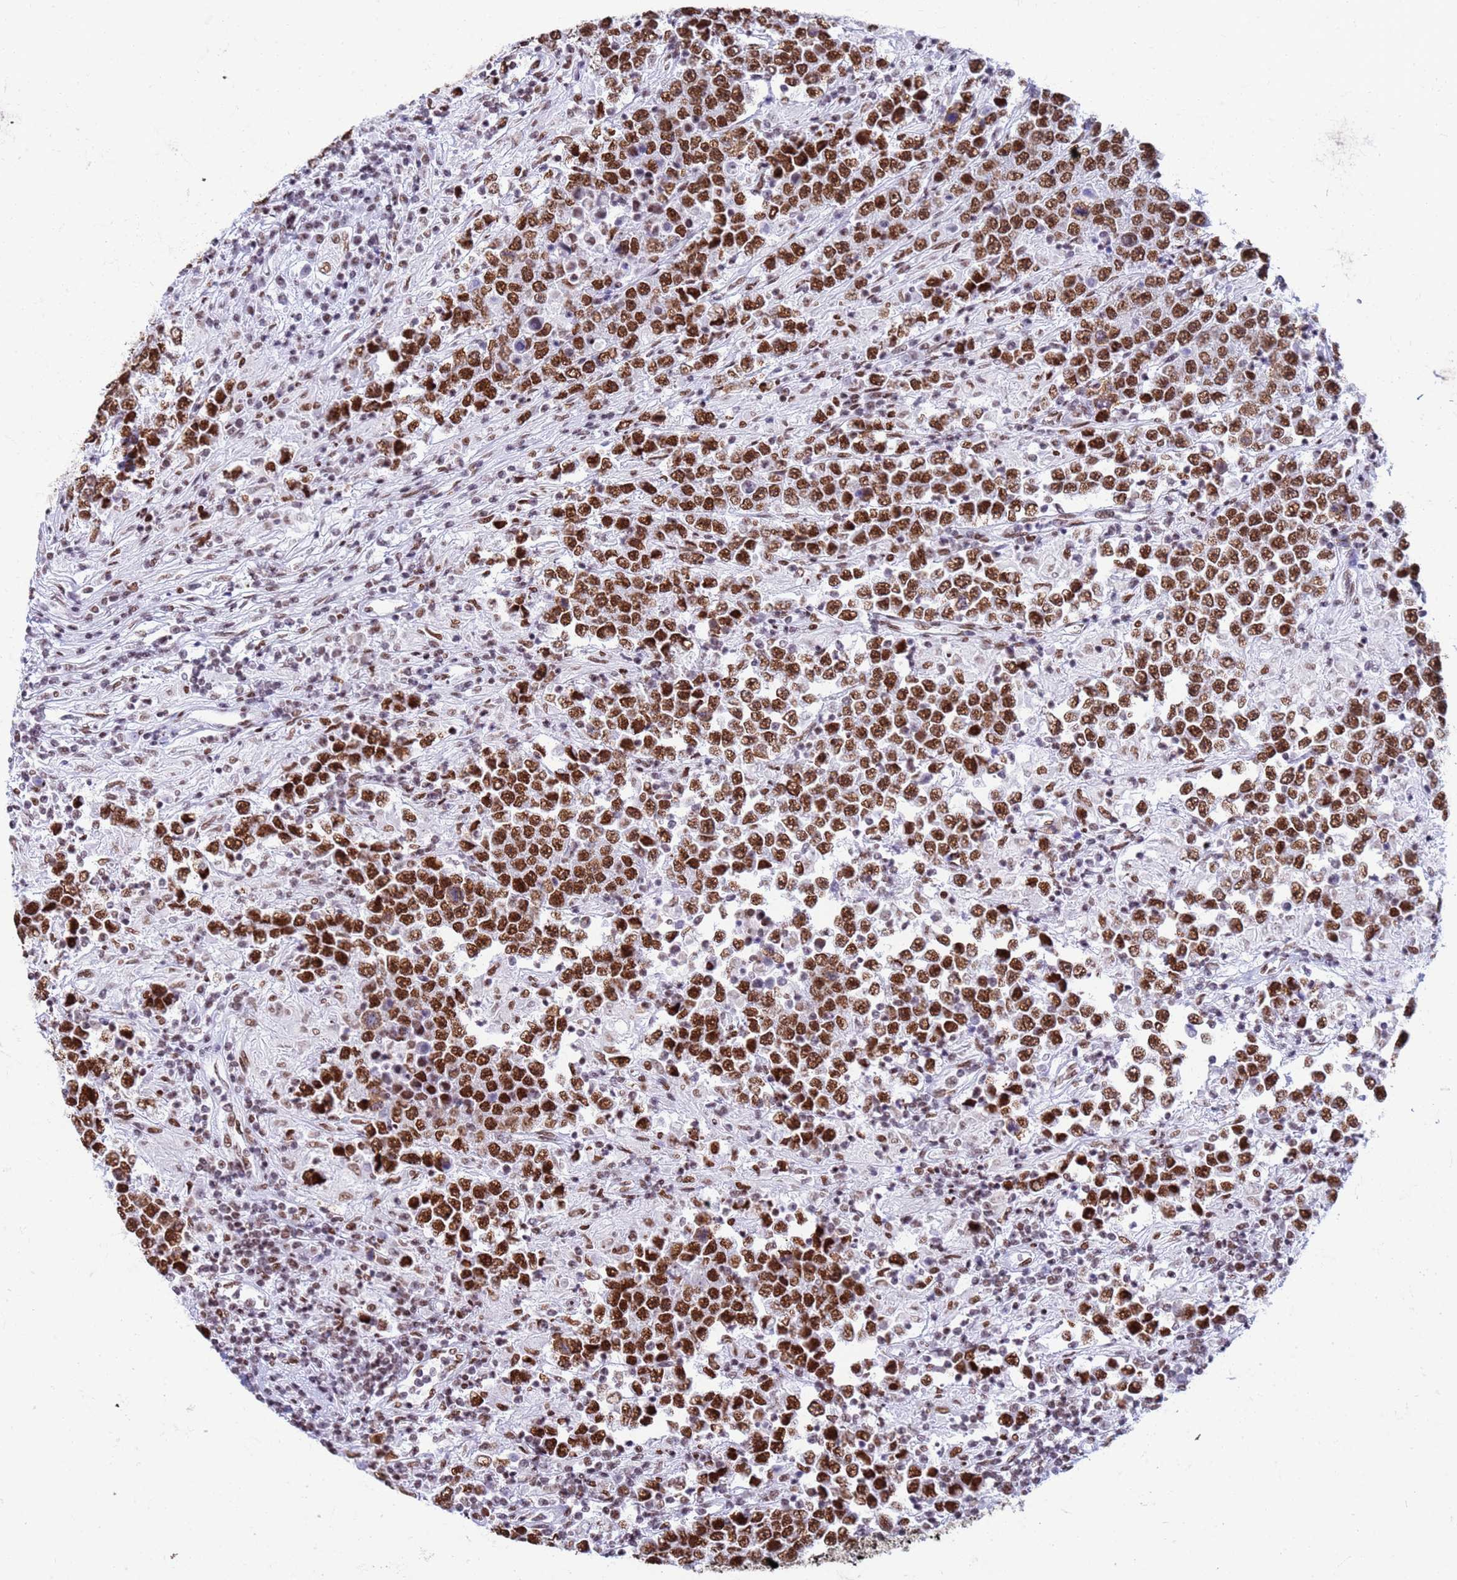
{"staining": {"intensity": "strong", "quantity": ">75%", "location": "nuclear"}, "tissue": "testis cancer", "cell_type": "Tumor cells", "image_type": "cancer", "snomed": [{"axis": "morphology", "description": "Normal tissue, NOS"}, {"axis": "morphology", "description": "Urothelial carcinoma, High grade"}, {"axis": "morphology", "description": "Seminoma, NOS"}, {"axis": "morphology", "description": "Carcinoma, Embryonal, NOS"}, {"axis": "topography", "description": "Urinary bladder"}, {"axis": "topography", "description": "Testis"}], "caption": "This micrograph reveals IHC staining of testis cancer, with high strong nuclear positivity in approximately >75% of tumor cells.", "gene": "FAM170B", "patient": {"sex": "male", "age": 41}}